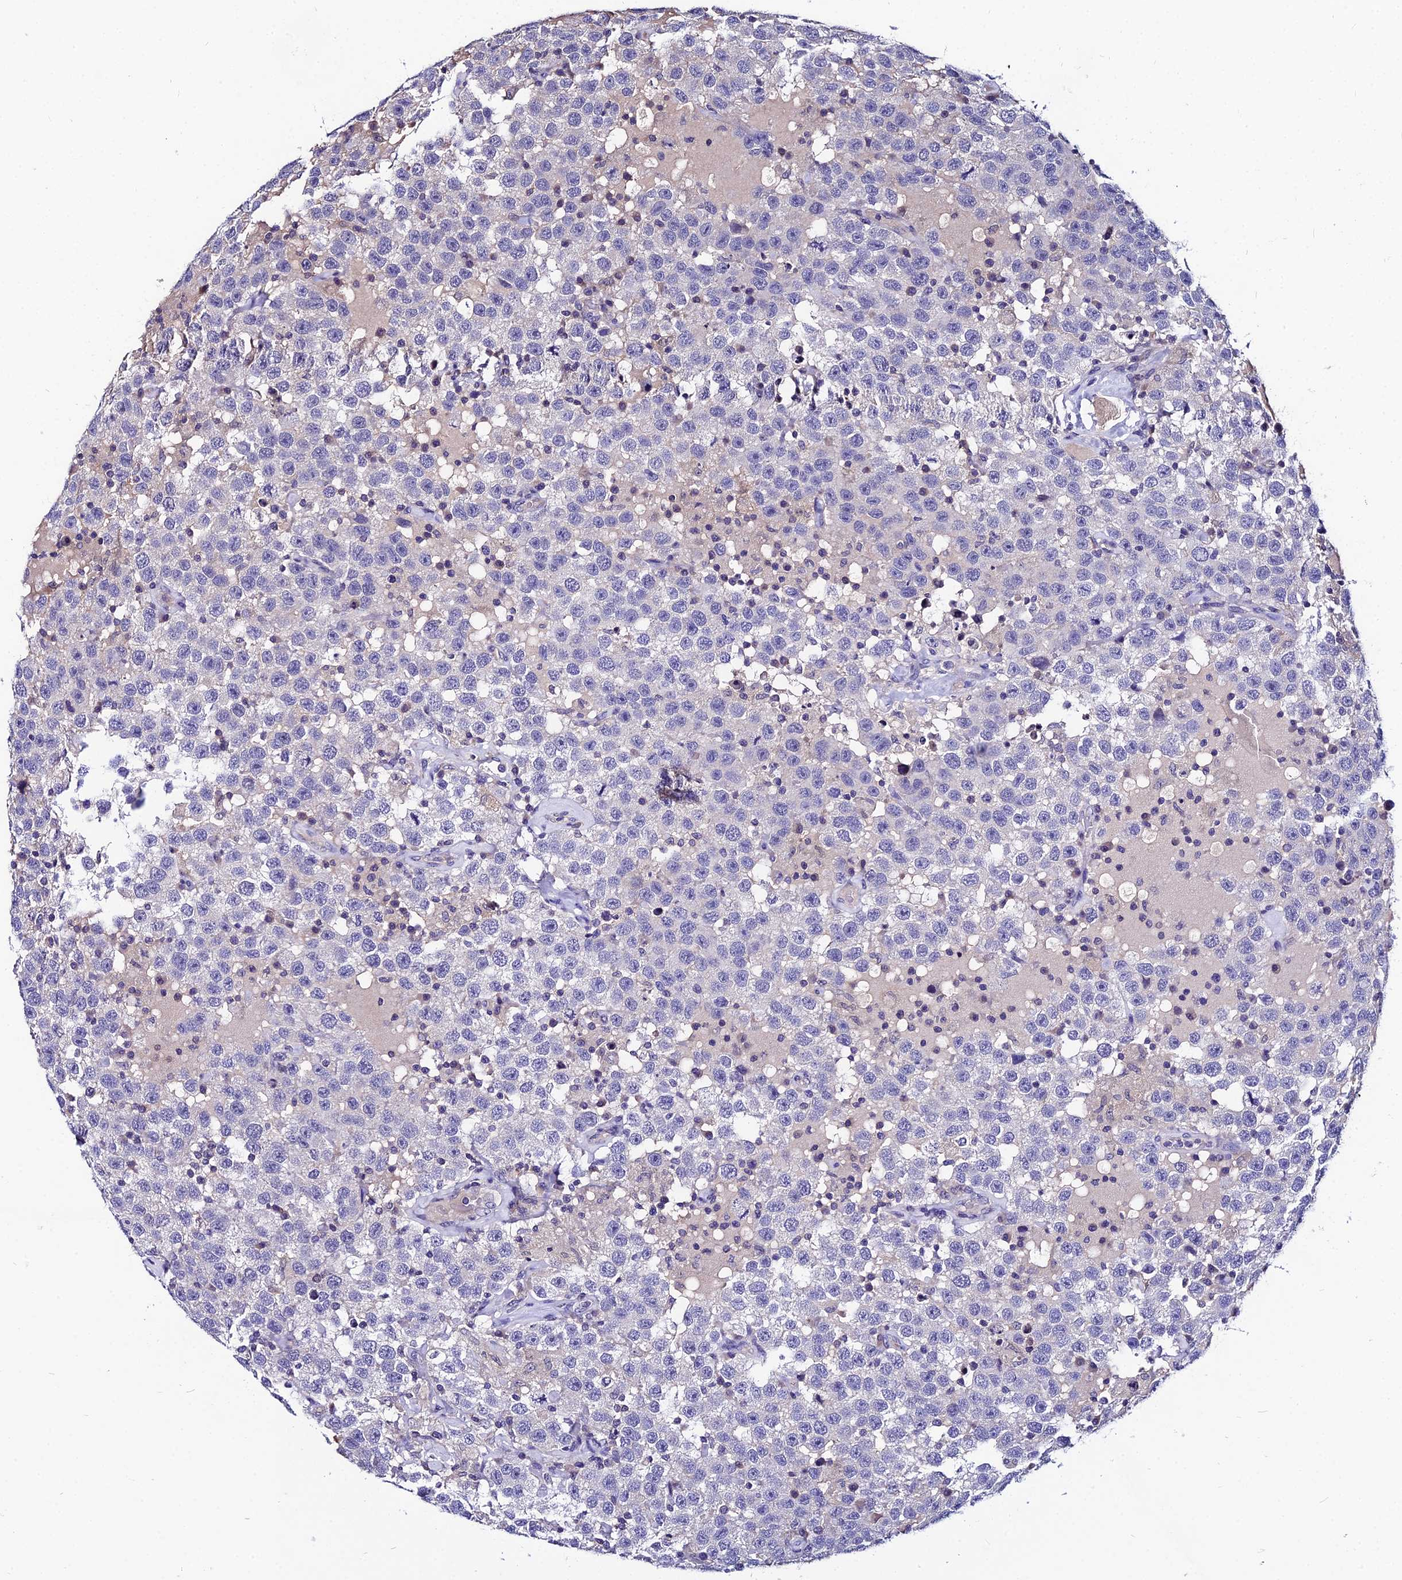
{"staining": {"intensity": "negative", "quantity": "none", "location": "none"}, "tissue": "testis cancer", "cell_type": "Tumor cells", "image_type": "cancer", "snomed": [{"axis": "morphology", "description": "Seminoma, NOS"}, {"axis": "topography", "description": "Testis"}], "caption": "IHC of human seminoma (testis) shows no staining in tumor cells.", "gene": "LGALS7", "patient": {"sex": "male", "age": 41}}